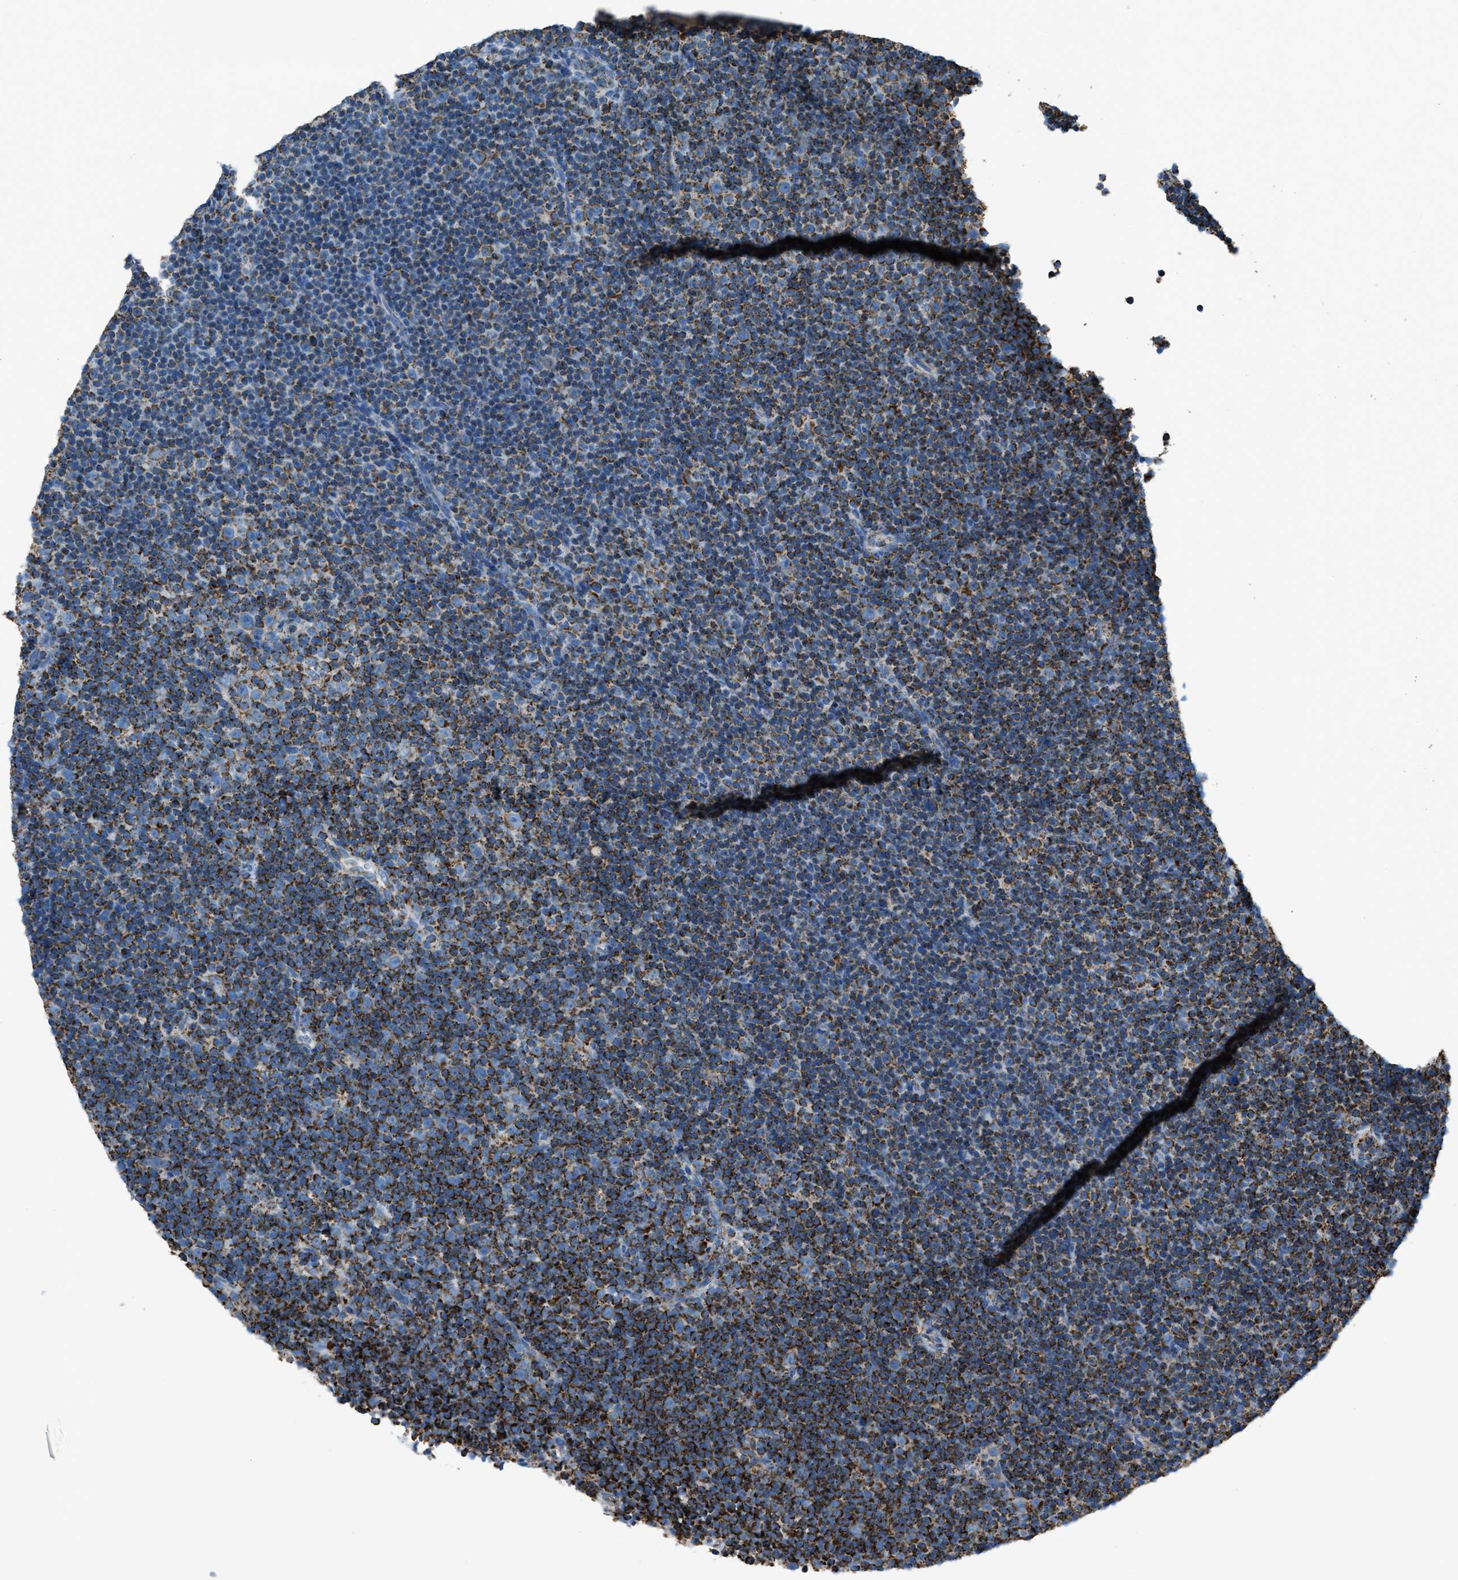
{"staining": {"intensity": "moderate", "quantity": ">75%", "location": "cytoplasmic/membranous"}, "tissue": "lymphoma", "cell_type": "Tumor cells", "image_type": "cancer", "snomed": [{"axis": "morphology", "description": "Malignant lymphoma, non-Hodgkin's type, Low grade"}, {"axis": "topography", "description": "Lymph node"}], "caption": "A high-resolution micrograph shows immunohistochemistry (IHC) staining of lymphoma, which reveals moderate cytoplasmic/membranous expression in about >75% of tumor cells.", "gene": "MDH2", "patient": {"sex": "female", "age": 67}}